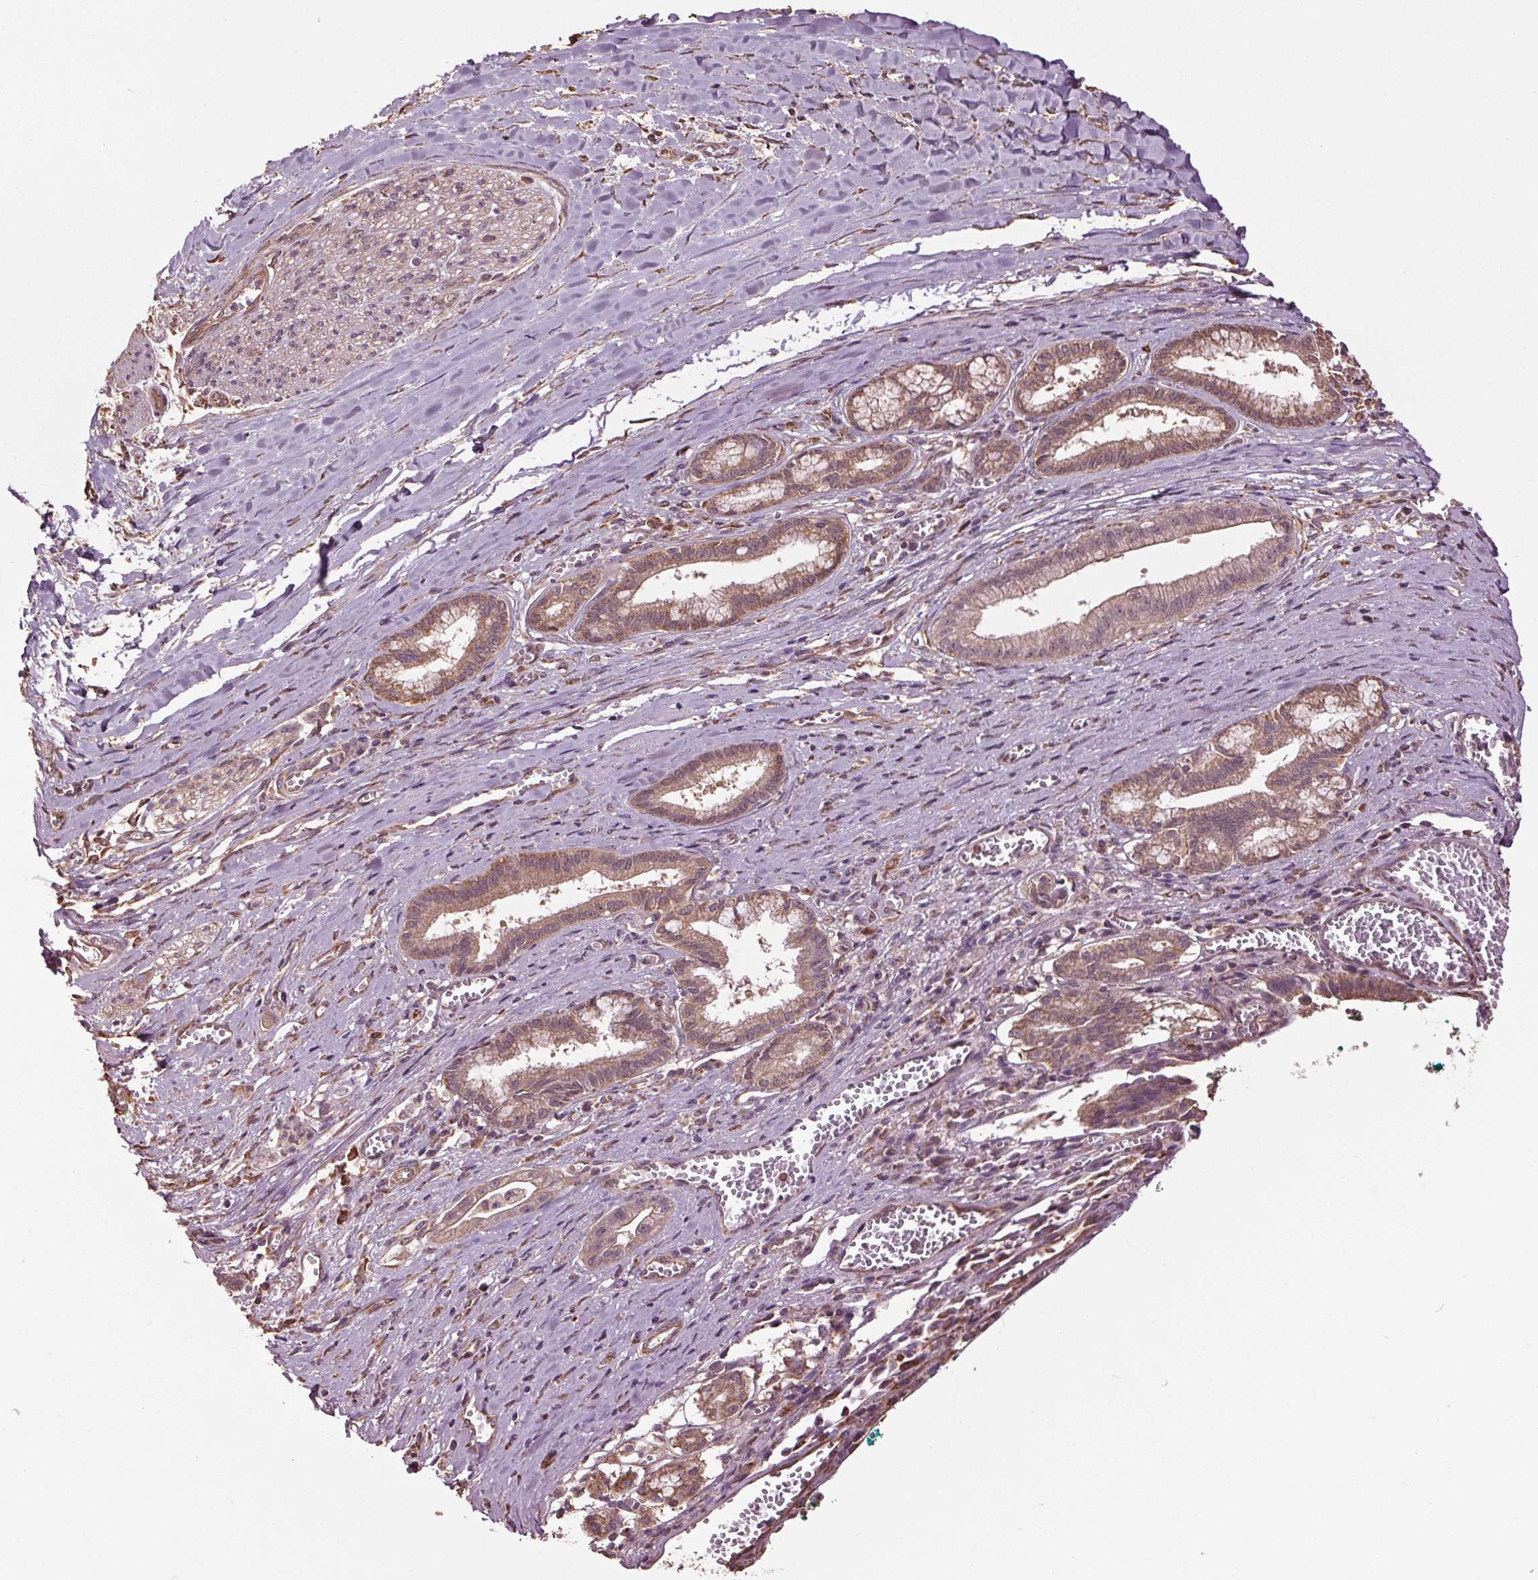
{"staining": {"intensity": "moderate", "quantity": ">75%", "location": "cytoplasmic/membranous"}, "tissue": "pancreatic cancer", "cell_type": "Tumor cells", "image_type": "cancer", "snomed": [{"axis": "morphology", "description": "Normal tissue, NOS"}, {"axis": "morphology", "description": "Adenocarcinoma, NOS"}, {"axis": "topography", "description": "Lymph node"}, {"axis": "topography", "description": "Pancreas"}], "caption": "High-power microscopy captured an IHC photomicrograph of adenocarcinoma (pancreatic), revealing moderate cytoplasmic/membranous staining in about >75% of tumor cells. Using DAB (3,3'-diaminobenzidine) (brown) and hematoxylin (blue) stains, captured at high magnification using brightfield microscopy.", "gene": "RNPEP", "patient": {"sex": "female", "age": 58}}